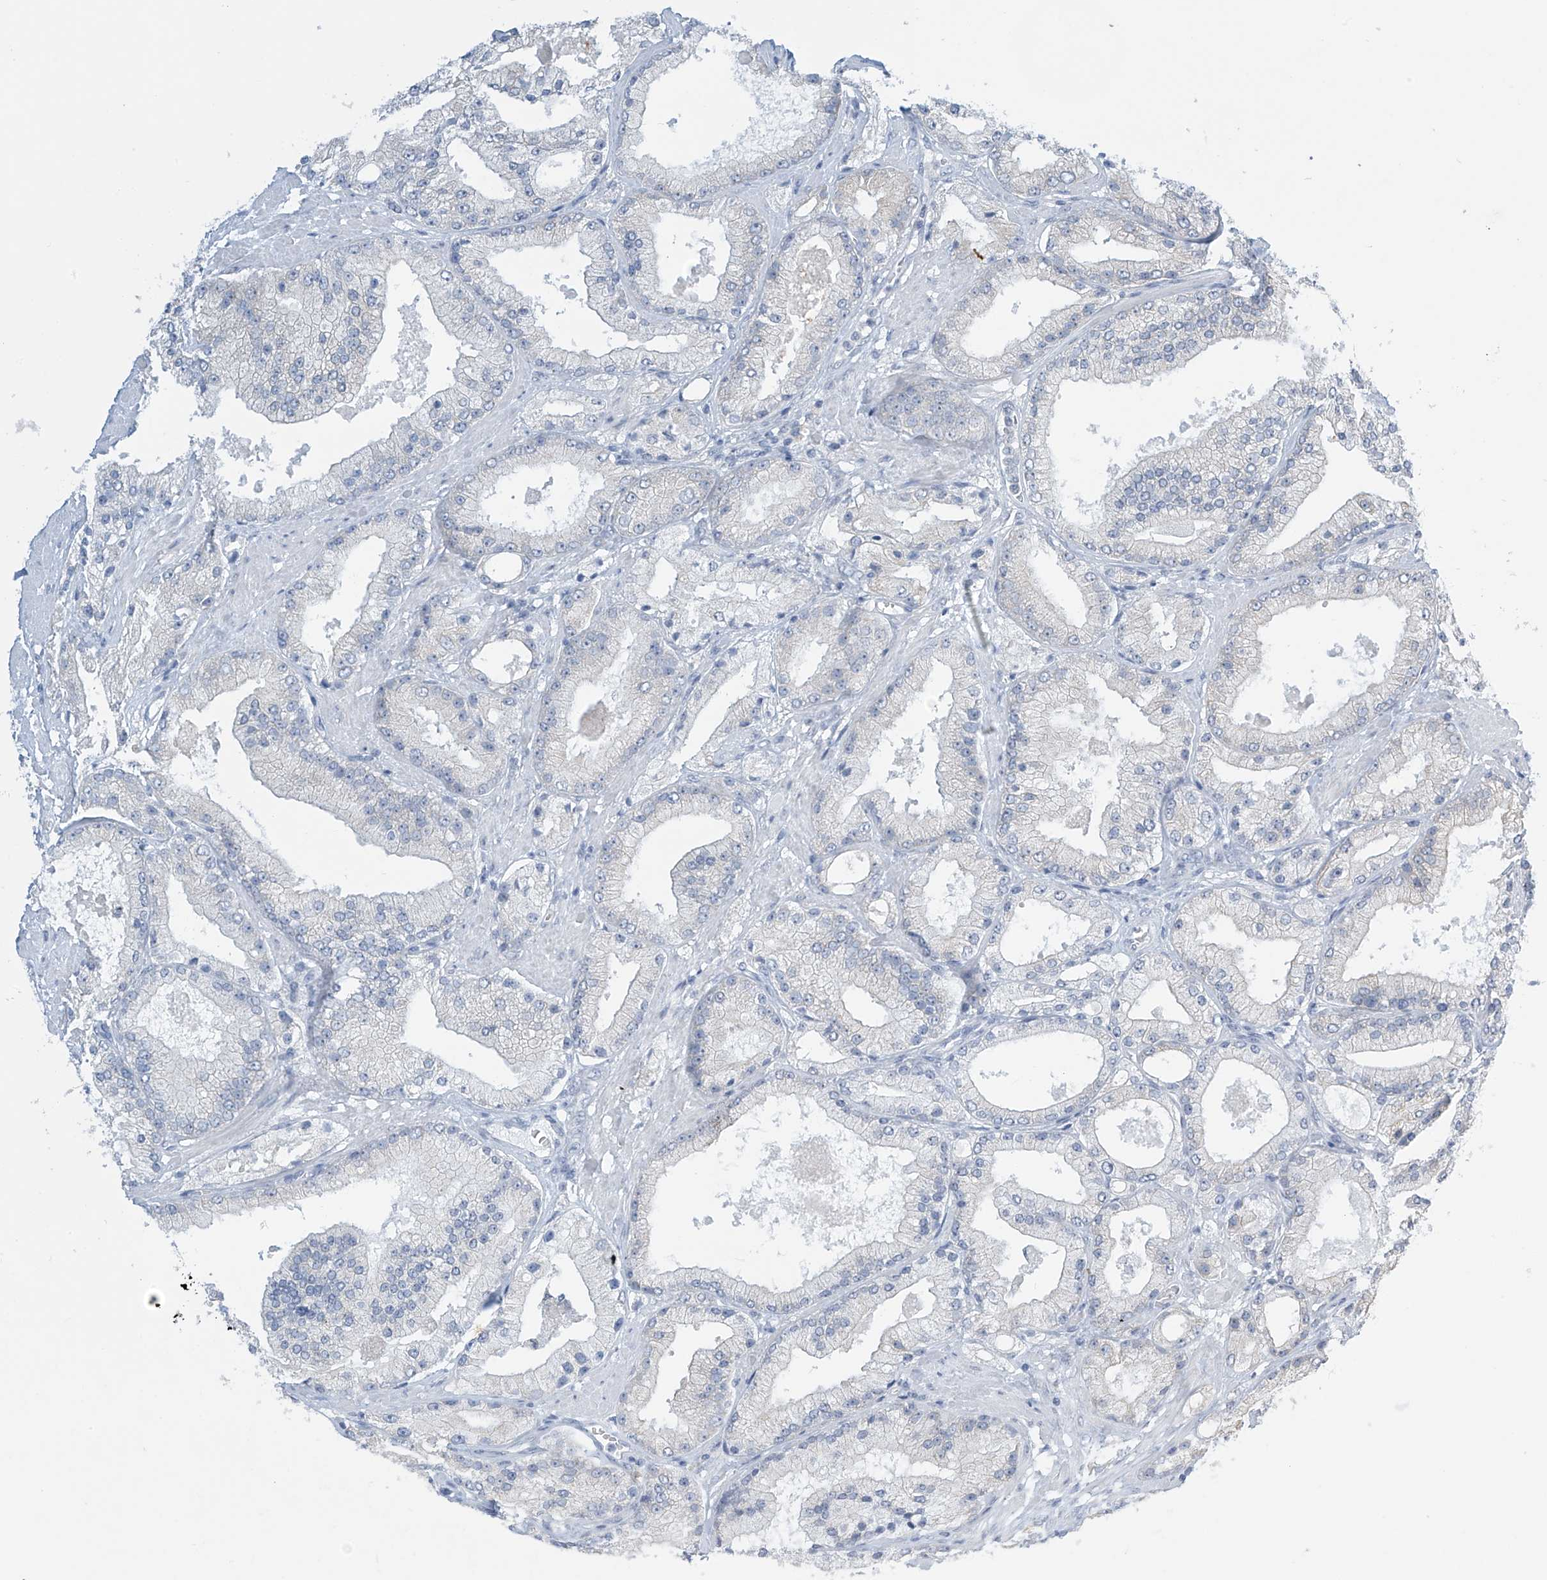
{"staining": {"intensity": "negative", "quantity": "none", "location": "none"}, "tissue": "prostate cancer", "cell_type": "Tumor cells", "image_type": "cancer", "snomed": [{"axis": "morphology", "description": "Adenocarcinoma, Low grade"}, {"axis": "topography", "description": "Prostate"}], "caption": "Tumor cells are negative for brown protein staining in adenocarcinoma (low-grade) (prostate). Brightfield microscopy of immunohistochemistry stained with DAB (3,3'-diaminobenzidine) (brown) and hematoxylin (blue), captured at high magnification.", "gene": "APLF", "patient": {"sex": "male", "age": 67}}